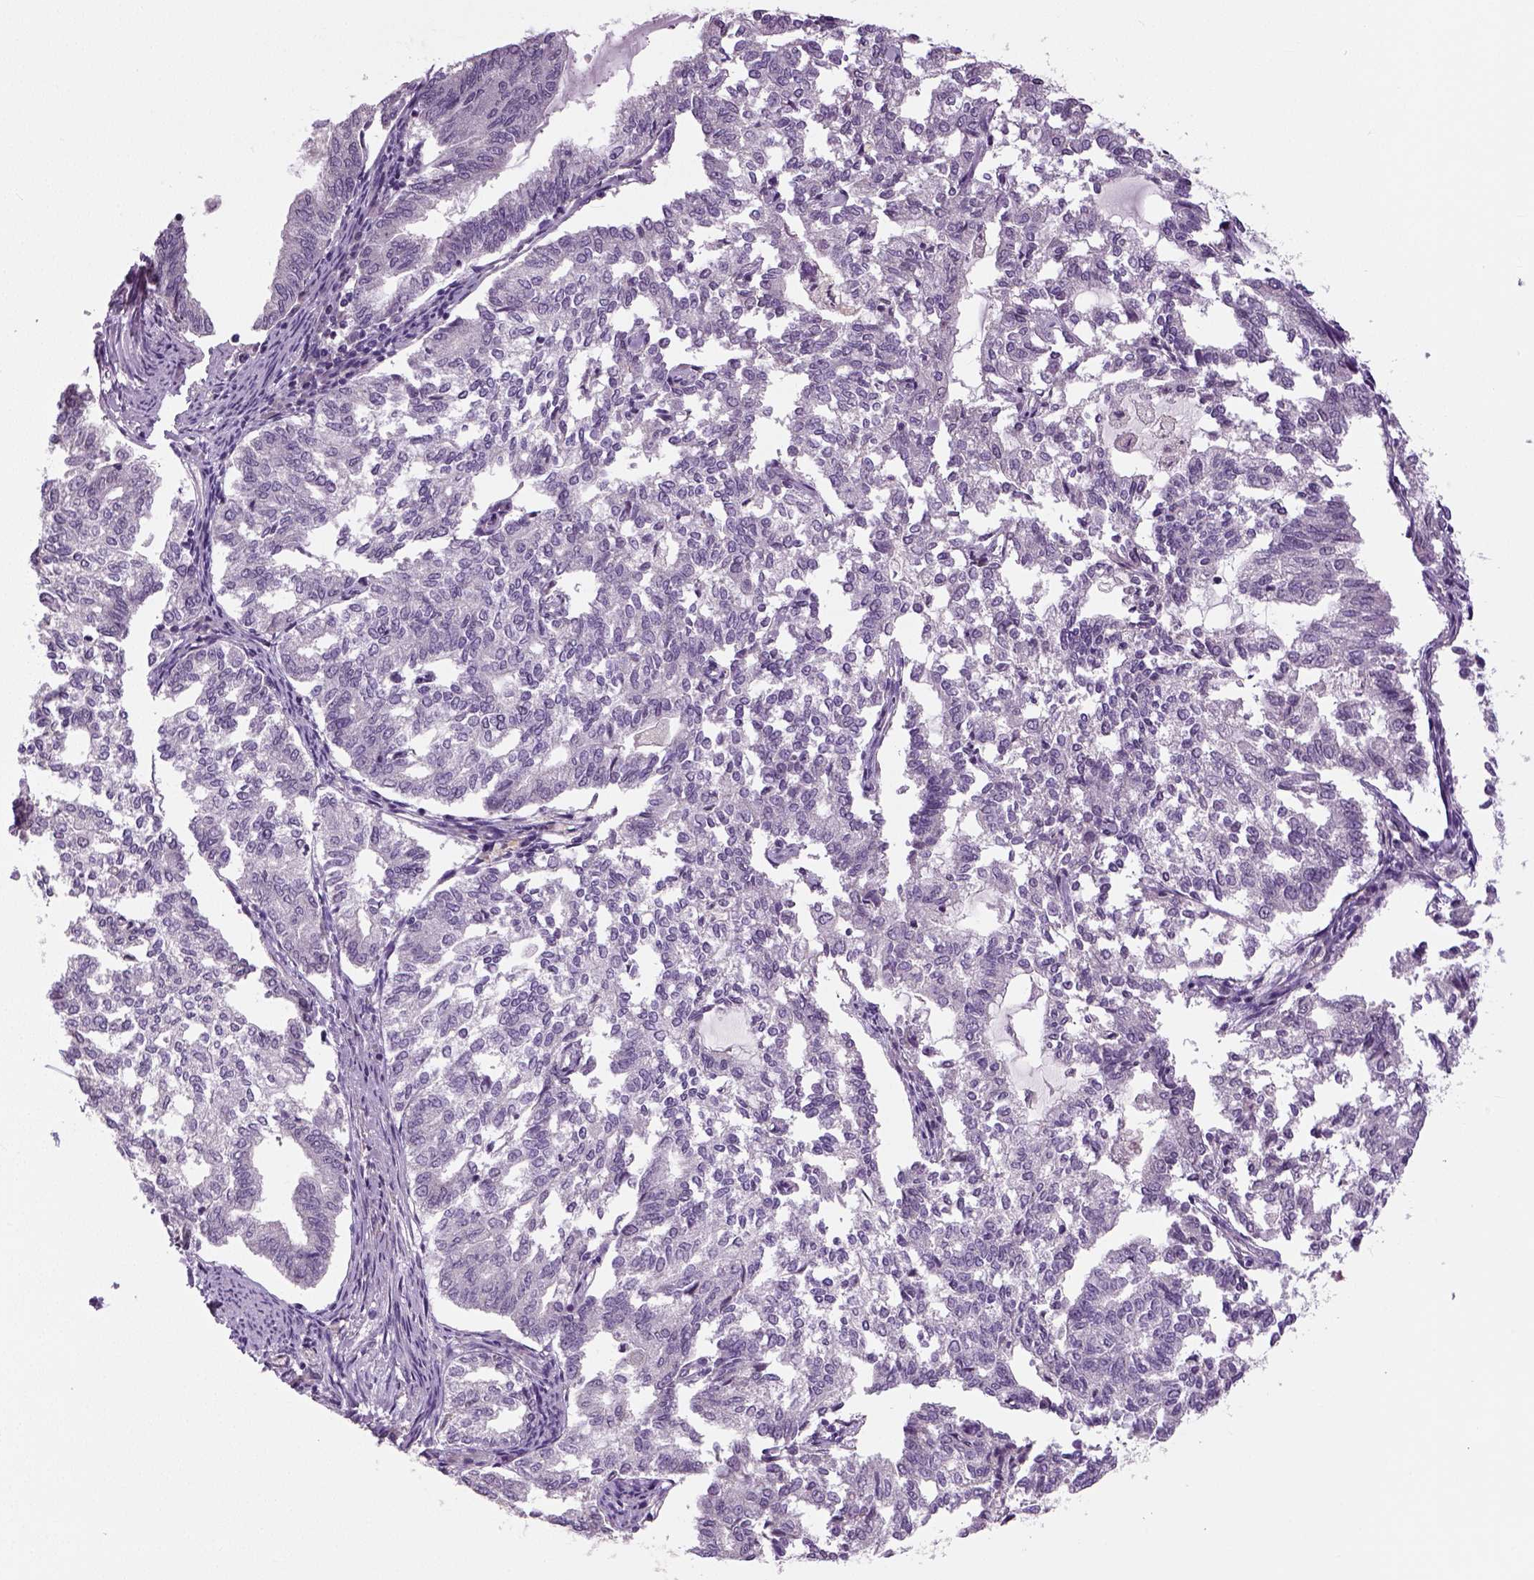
{"staining": {"intensity": "negative", "quantity": "none", "location": "none"}, "tissue": "endometrial cancer", "cell_type": "Tumor cells", "image_type": "cancer", "snomed": [{"axis": "morphology", "description": "Adenocarcinoma, NOS"}, {"axis": "topography", "description": "Endometrium"}], "caption": "IHC micrograph of endometrial cancer stained for a protein (brown), which reveals no staining in tumor cells.", "gene": "NECAB1", "patient": {"sex": "female", "age": 79}}